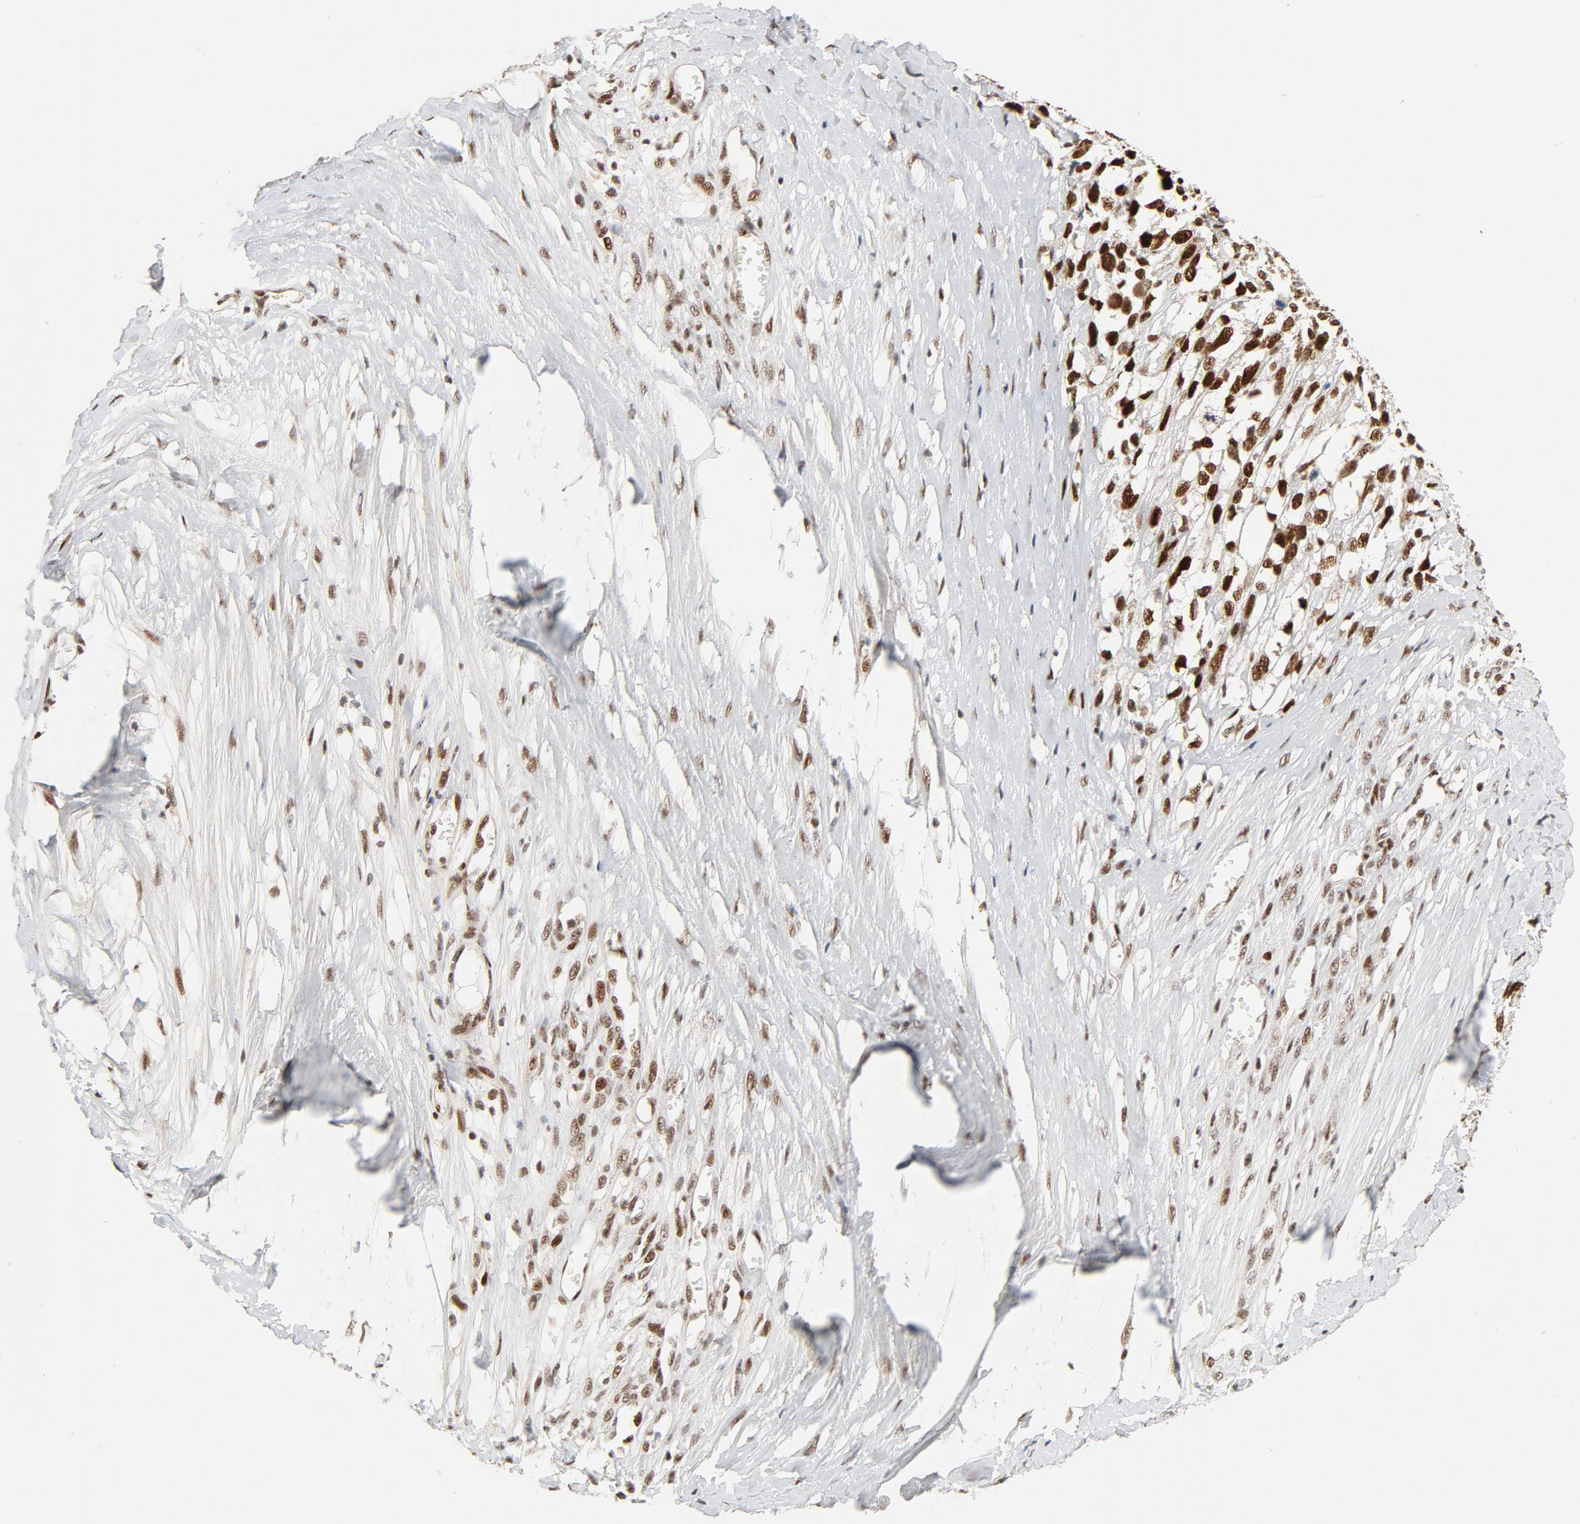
{"staining": {"intensity": "strong", "quantity": ">75%", "location": "nuclear"}, "tissue": "melanoma", "cell_type": "Tumor cells", "image_type": "cancer", "snomed": [{"axis": "morphology", "description": "Malignant melanoma, Metastatic site"}, {"axis": "topography", "description": "Lymph node"}], "caption": "An IHC histopathology image of neoplastic tissue is shown. Protein staining in brown shows strong nuclear positivity in malignant melanoma (metastatic site) within tumor cells.", "gene": "GTF2I", "patient": {"sex": "male", "age": 59}}